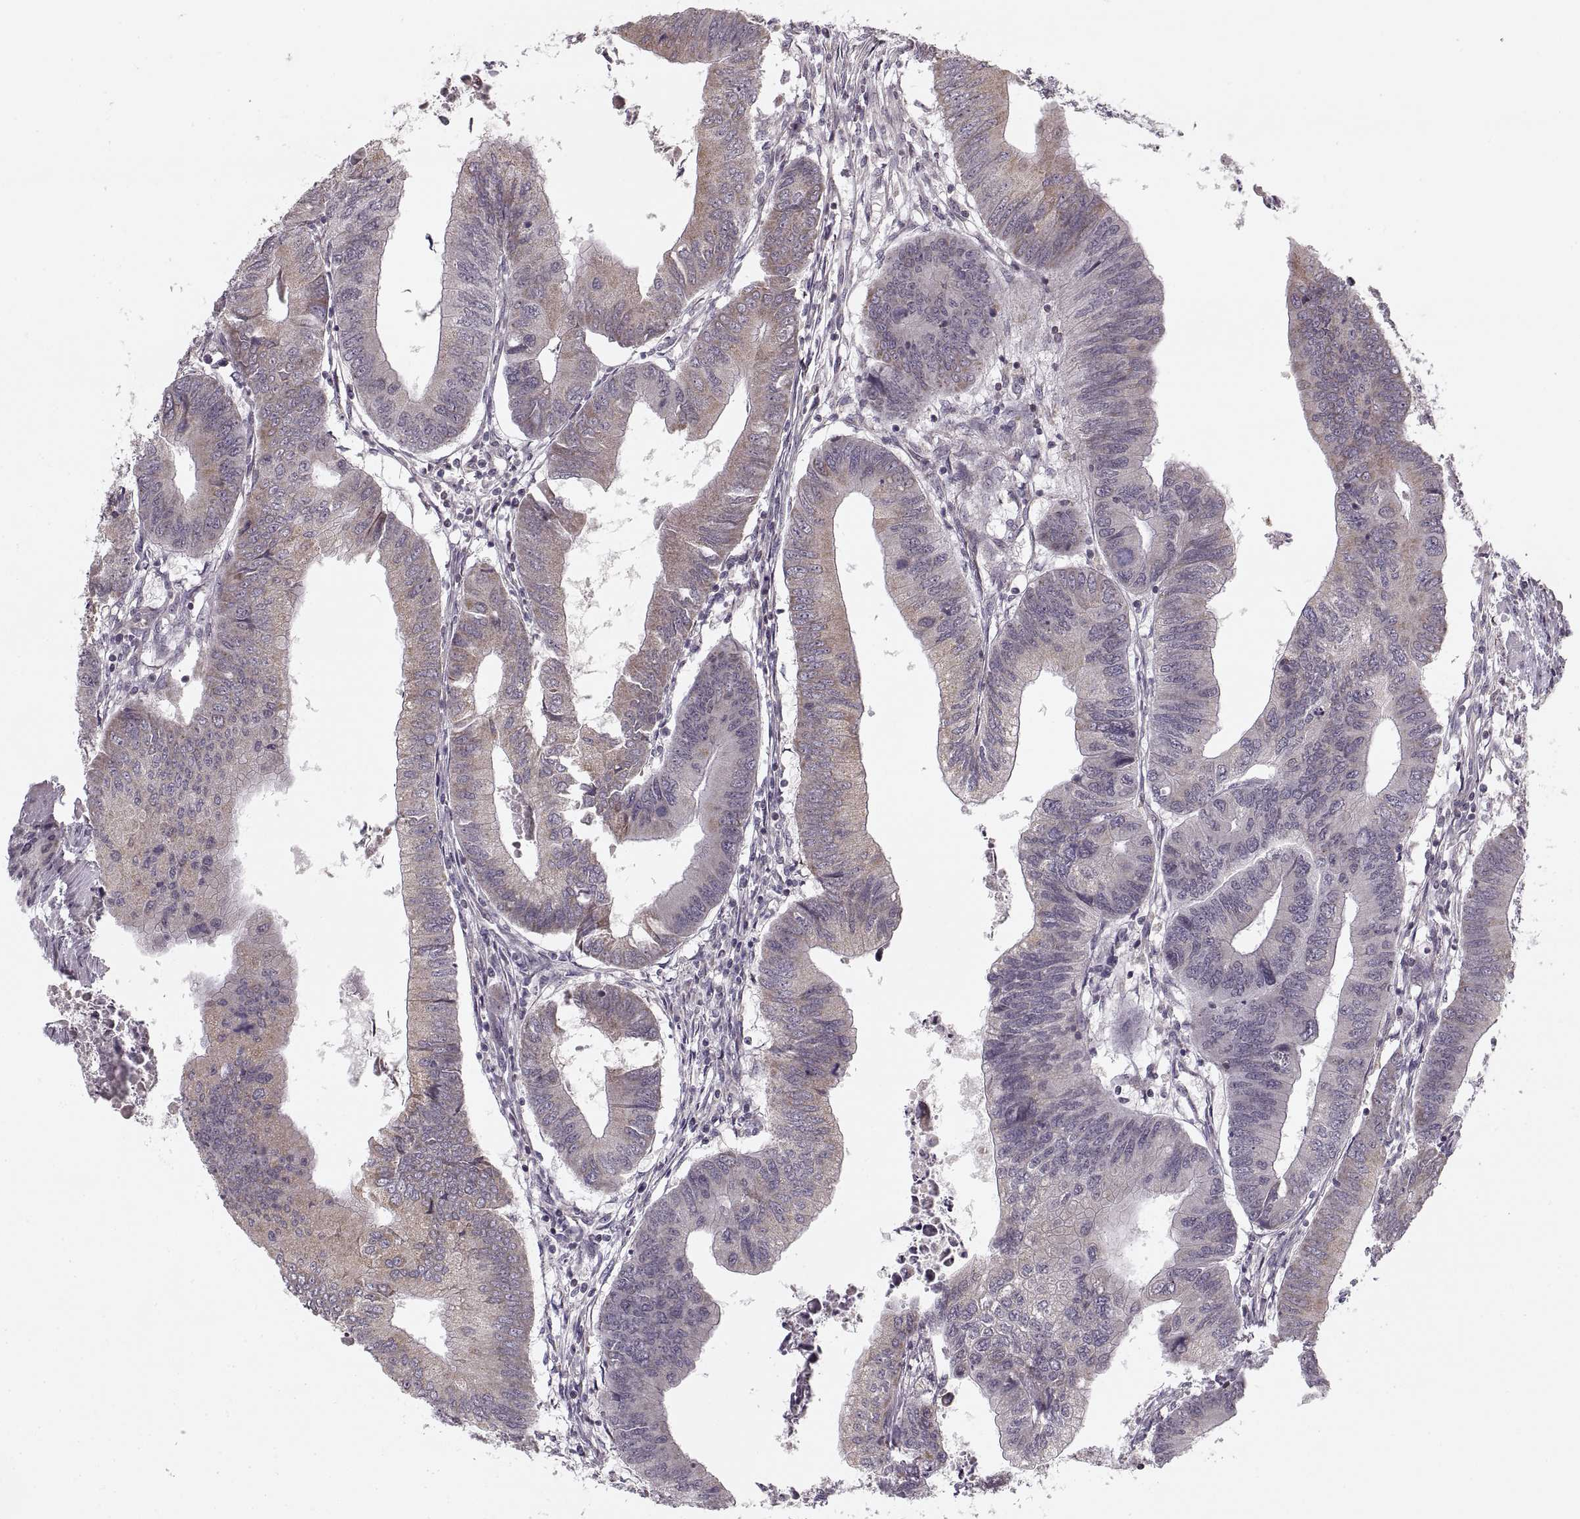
{"staining": {"intensity": "negative", "quantity": "none", "location": "none"}, "tissue": "colorectal cancer", "cell_type": "Tumor cells", "image_type": "cancer", "snomed": [{"axis": "morphology", "description": "Adenocarcinoma, NOS"}, {"axis": "topography", "description": "Colon"}], "caption": "Colorectal cancer was stained to show a protein in brown. There is no significant positivity in tumor cells.", "gene": "ASIC3", "patient": {"sex": "male", "age": 53}}